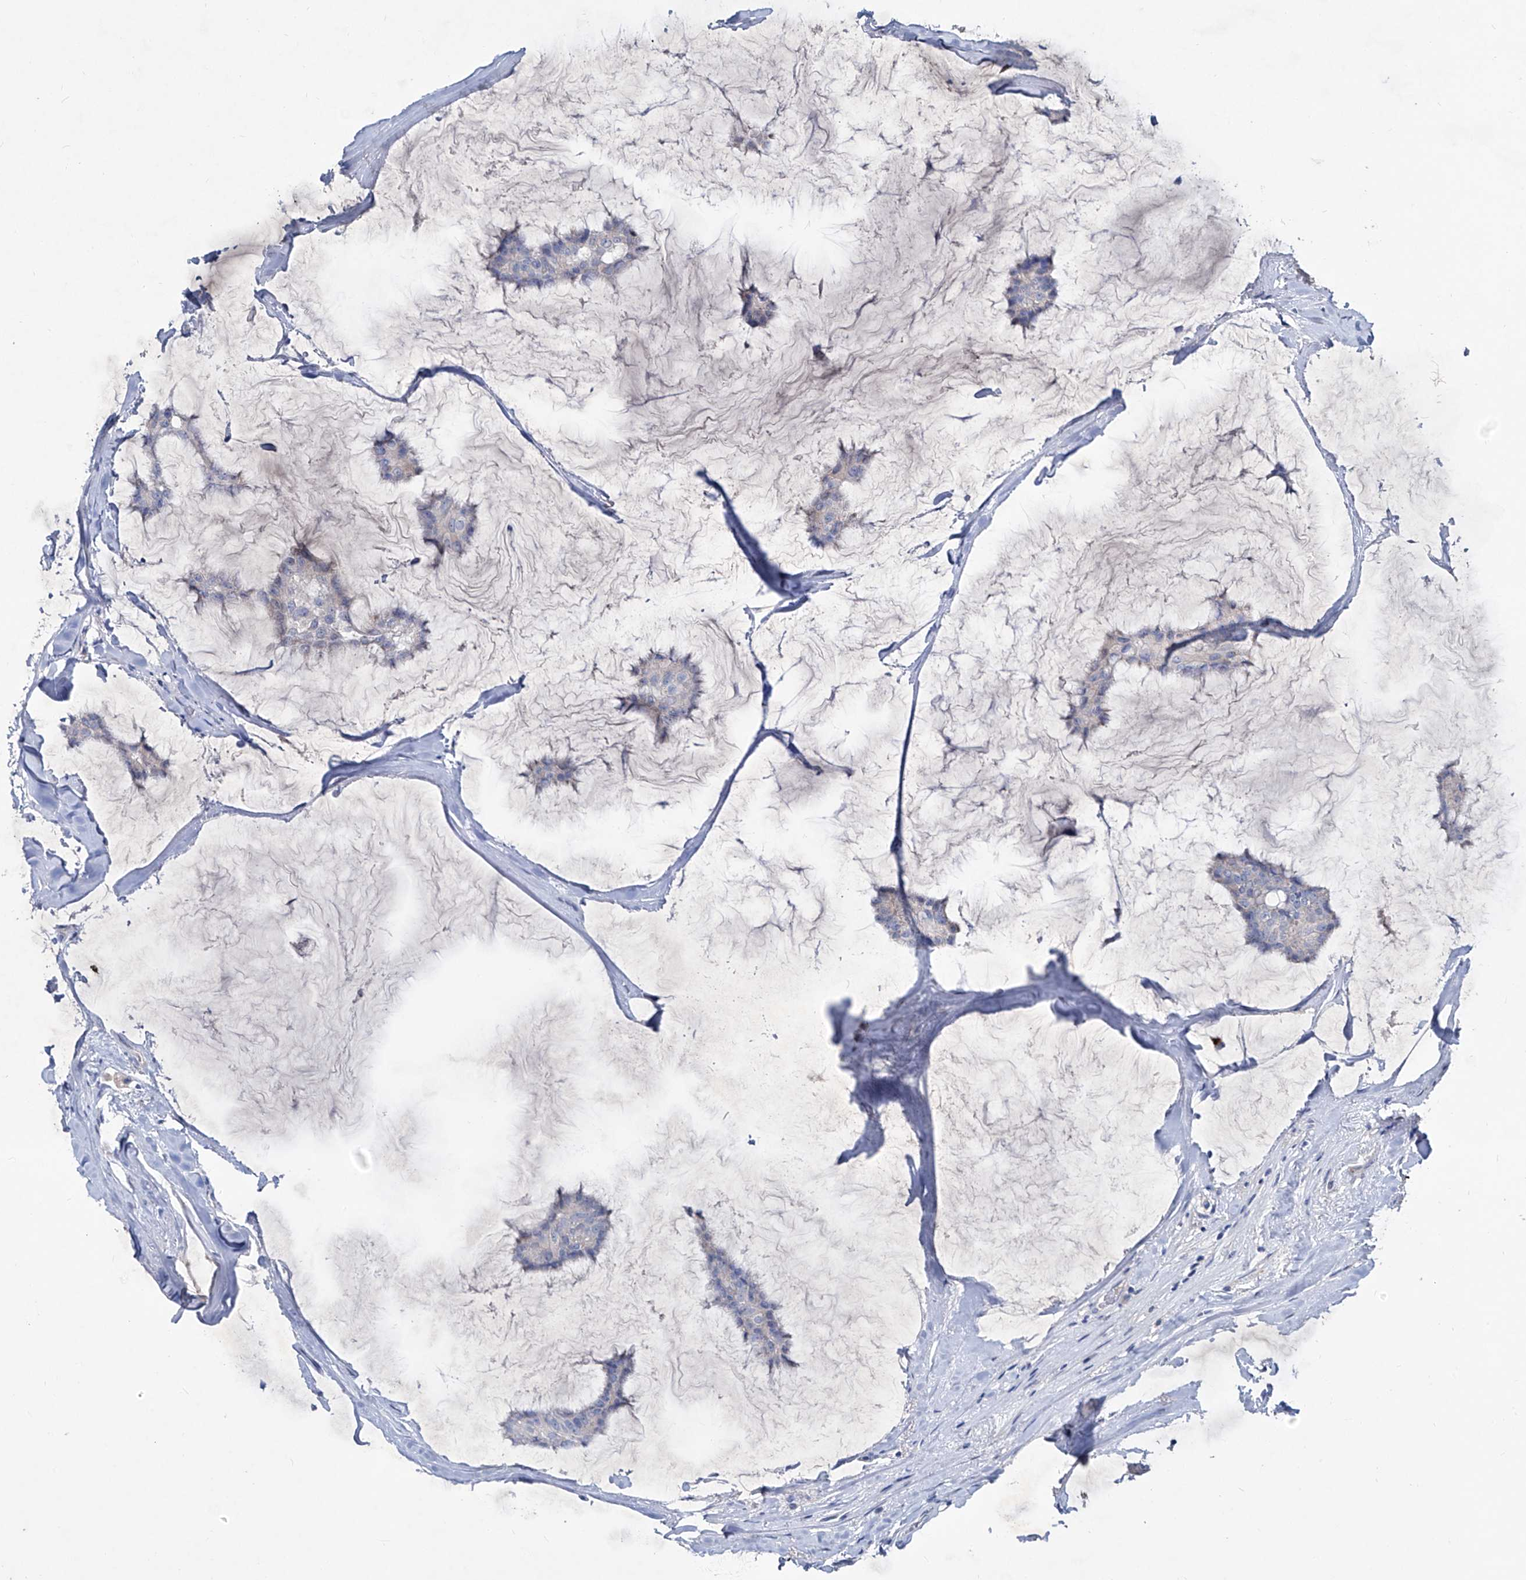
{"staining": {"intensity": "negative", "quantity": "none", "location": "none"}, "tissue": "breast cancer", "cell_type": "Tumor cells", "image_type": "cancer", "snomed": [{"axis": "morphology", "description": "Duct carcinoma"}, {"axis": "topography", "description": "Breast"}], "caption": "Tumor cells are negative for brown protein staining in breast invasive ductal carcinoma.", "gene": "KLHL17", "patient": {"sex": "female", "age": 93}}